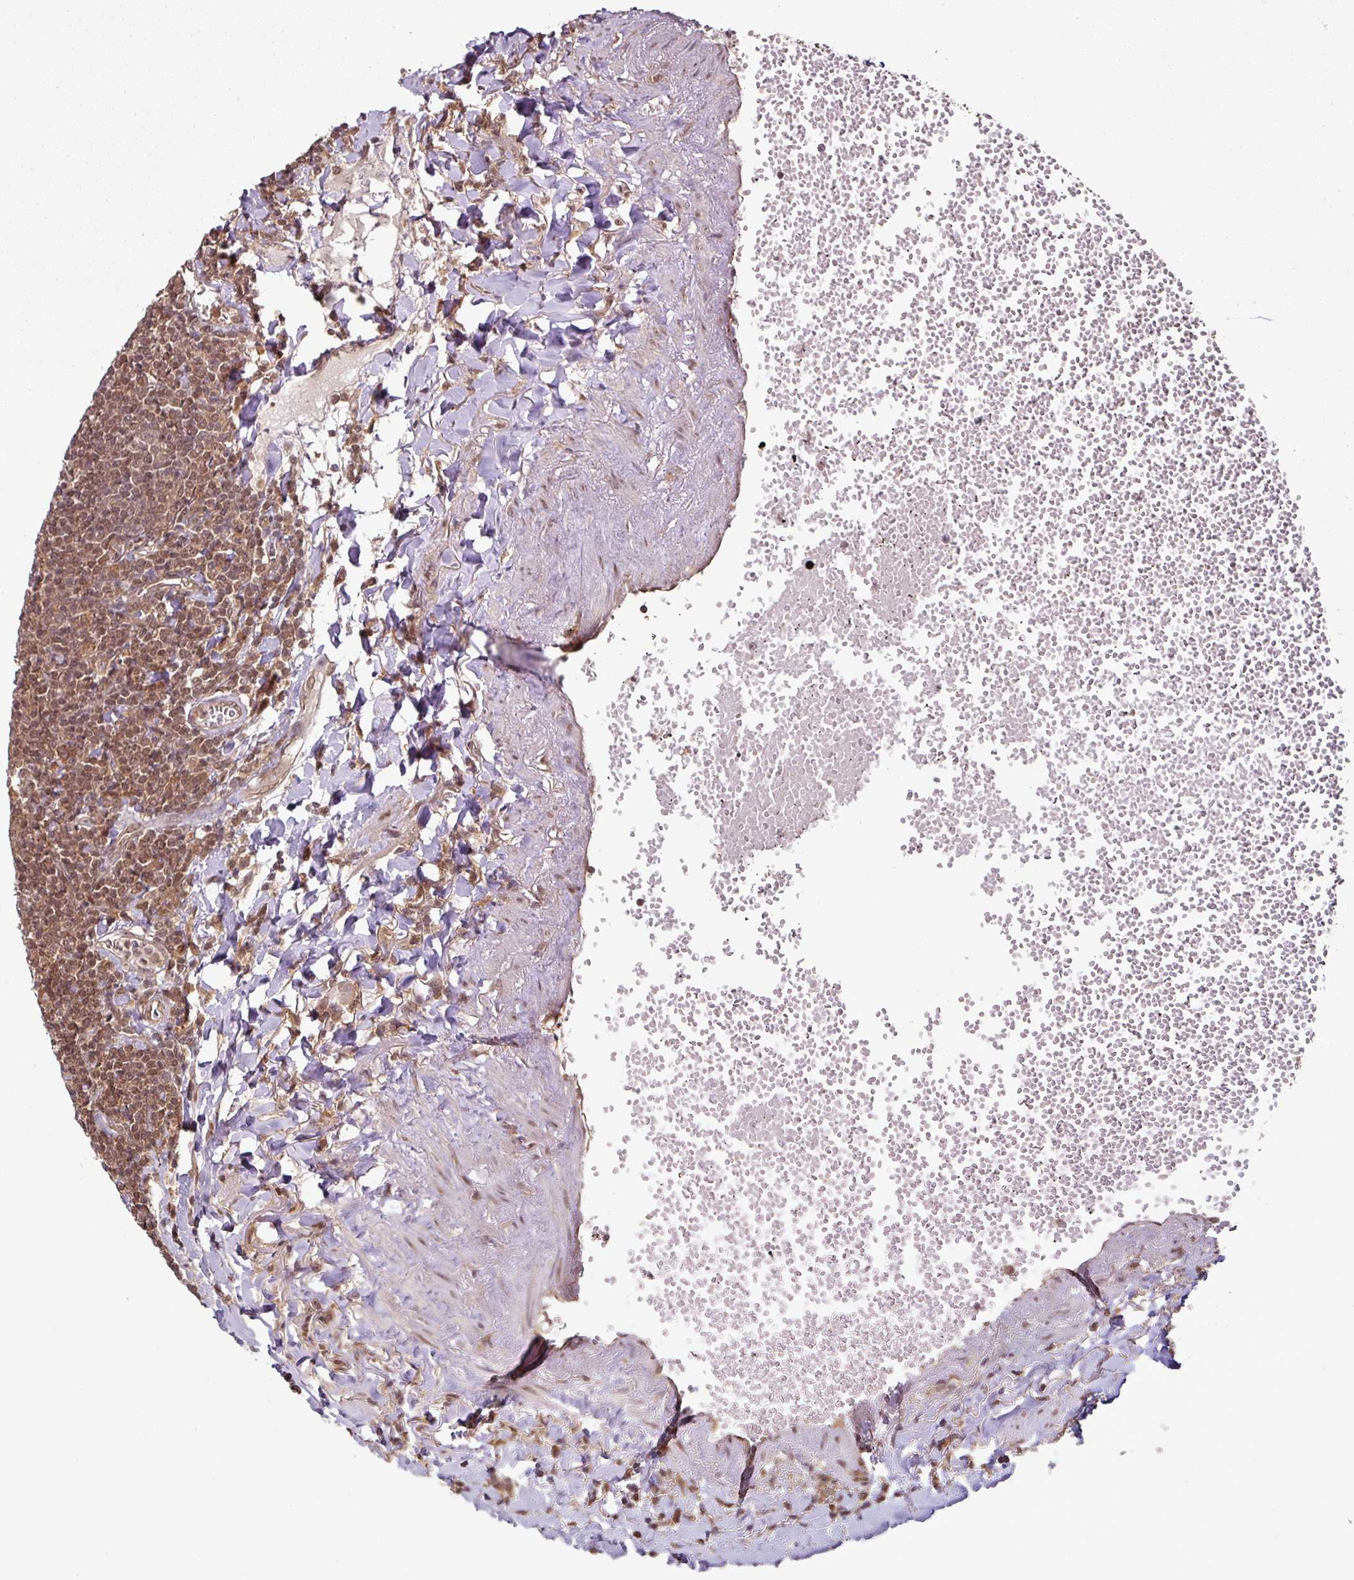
{"staining": {"intensity": "moderate", "quantity": ">75%", "location": "cytoplasmic/membranous,nuclear"}, "tissue": "lymphoma", "cell_type": "Tumor cells", "image_type": "cancer", "snomed": [{"axis": "morphology", "description": "Malignant lymphoma, non-Hodgkin's type, Low grade"}, {"axis": "topography", "description": "Lung"}], "caption": "Immunohistochemistry (IHC) of human low-grade malignant lymphoma, non-Hodgkin's type shows medium levels of moderate cytoplasmic/membranous and nuclear positivity in approximately >75% of tumor cells.", "gene": "ANKRD18A", "patient": {"sex": "female", "age": 71}}